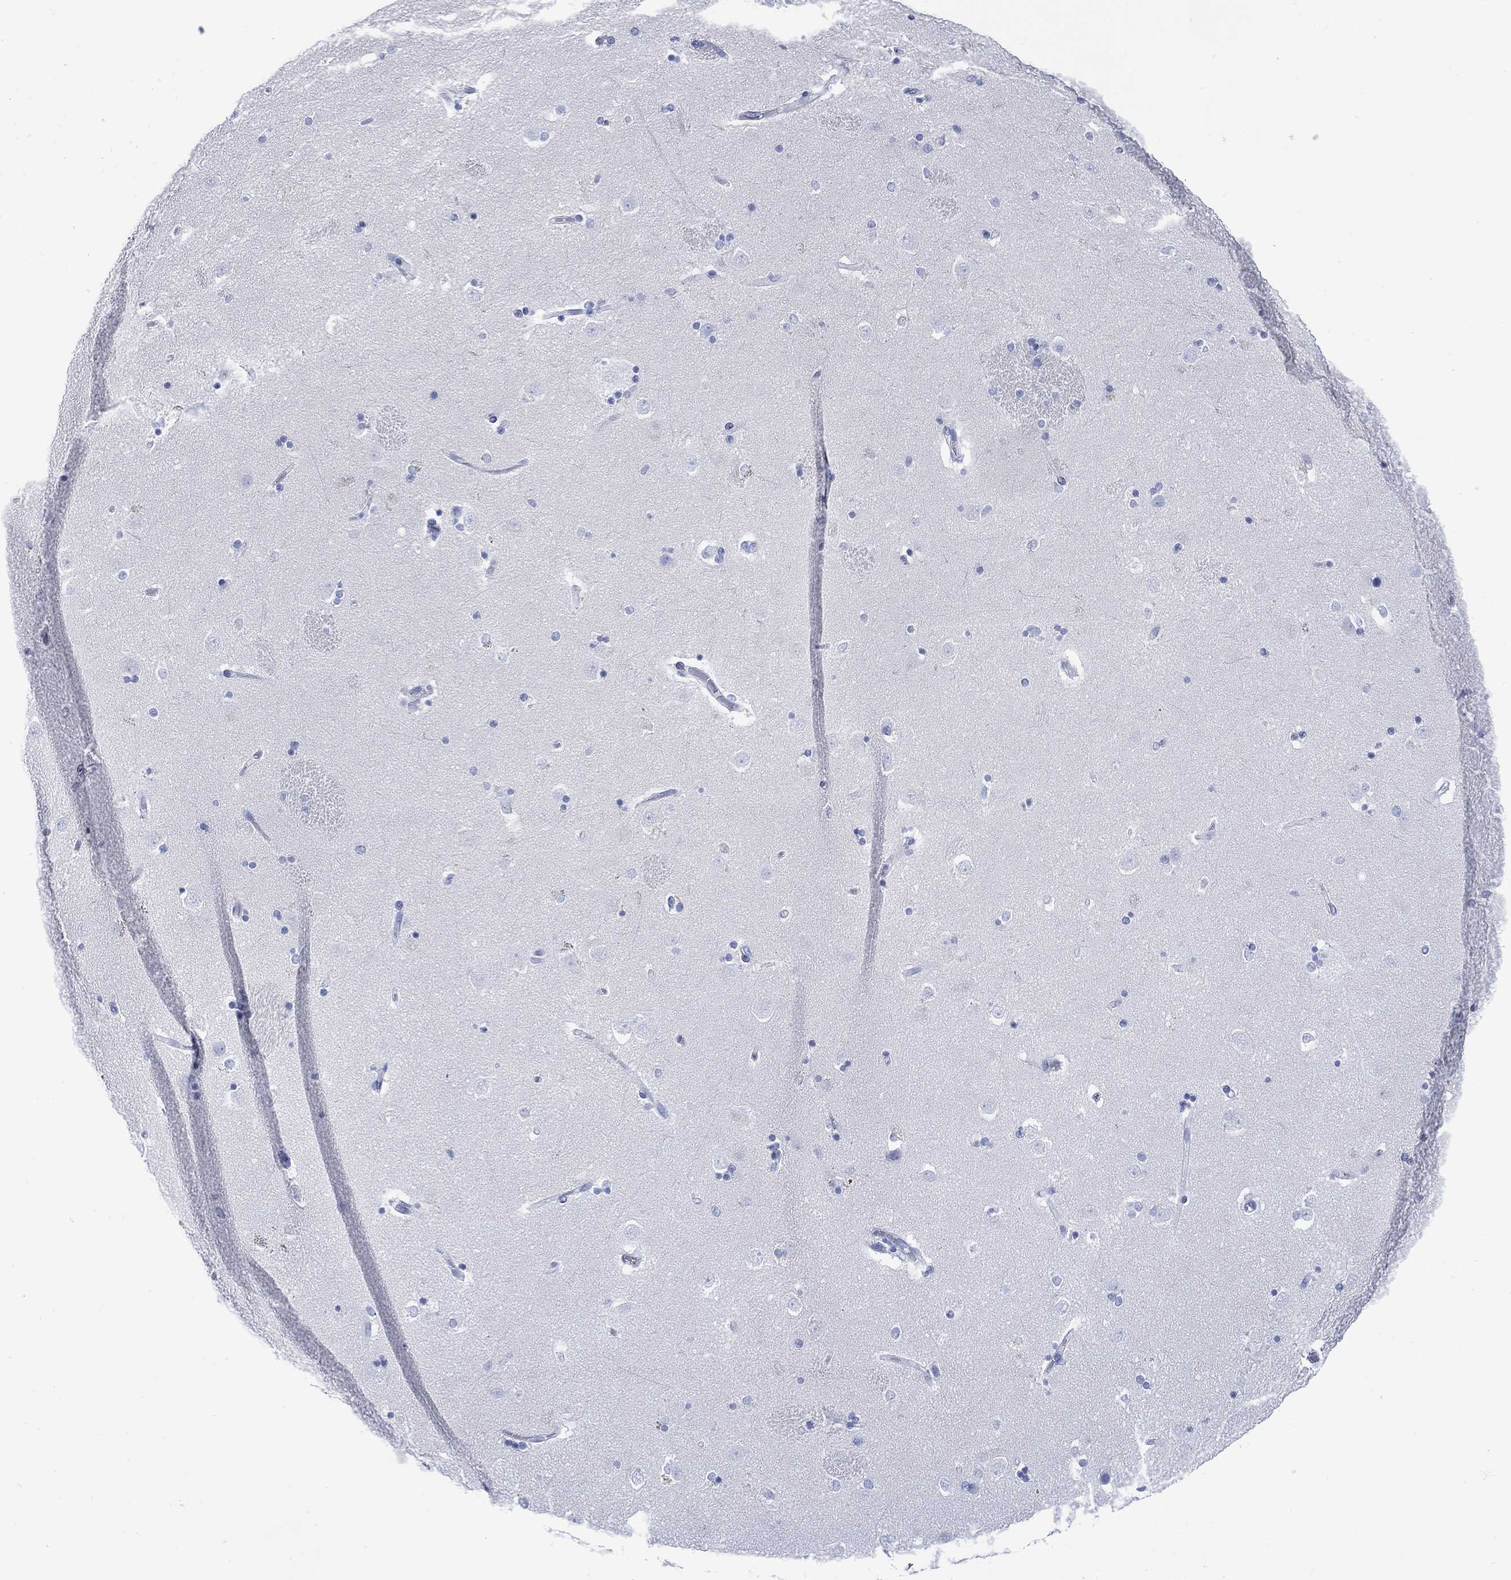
{"staining": {"intensity": "negative", "quantity": "none", "location": "none"}, "tissue": "caudate", "cell_type": "Glial cells", "image_type": "normal", "snomed": [{"axis": "morphology", "description": "Normal tissue, NOS"}, {"axis": "topography", "description": "Lateral ventricle wall"}], "caption": "Caudate stained for a protein using immunohistochemistry (IHC) shows no expression glial cells.", "gene": "SHCBP1L", "patient": {"sex": "male", "age": 51}}